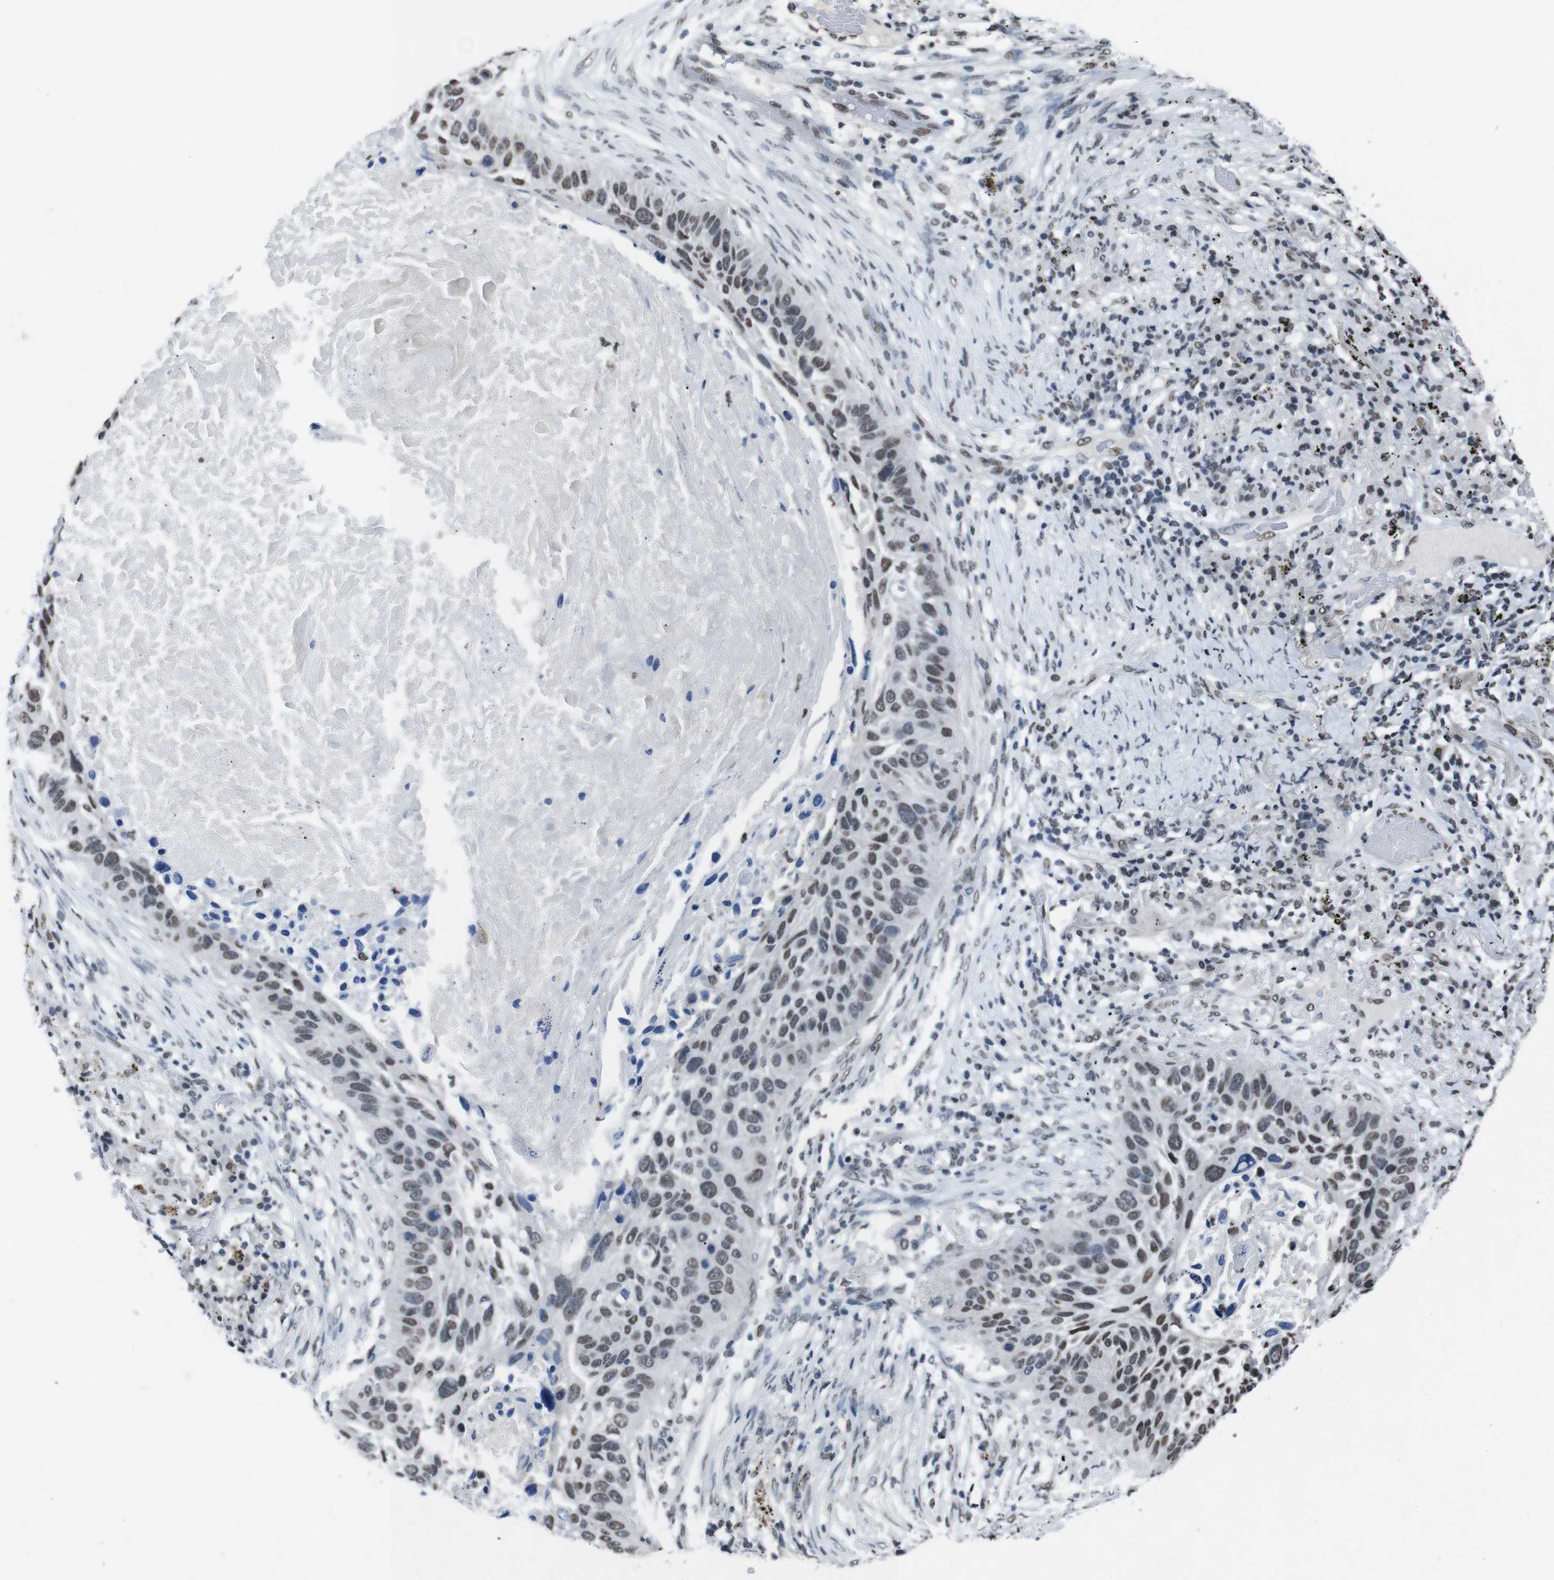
{"staining": {"intensity": "weak", "quantity": "25%-75%", "location": "nuclear"}, "tissue": "lung cancer", "cell_type": "Tumor cells", "image_type": "cancer", "snomed": [{"axis": "morphology", "description": "Squamous cell carcinoma, NOS"}, {"axis": "topography", "description": "Lung"}], "caption": "A high-resolution photomicrograph shows IHC staining of squamous cell carcinoma (lung), which demonstrates weak nuclear expression in approximately 25%-75% of tumor cells. (DAB (3,3'-diaminobenzidine) IHC with brightfield microscopy, high magnification).", "gene": "PIP4P2", "patient": {"sex": "male", "age": 57}}